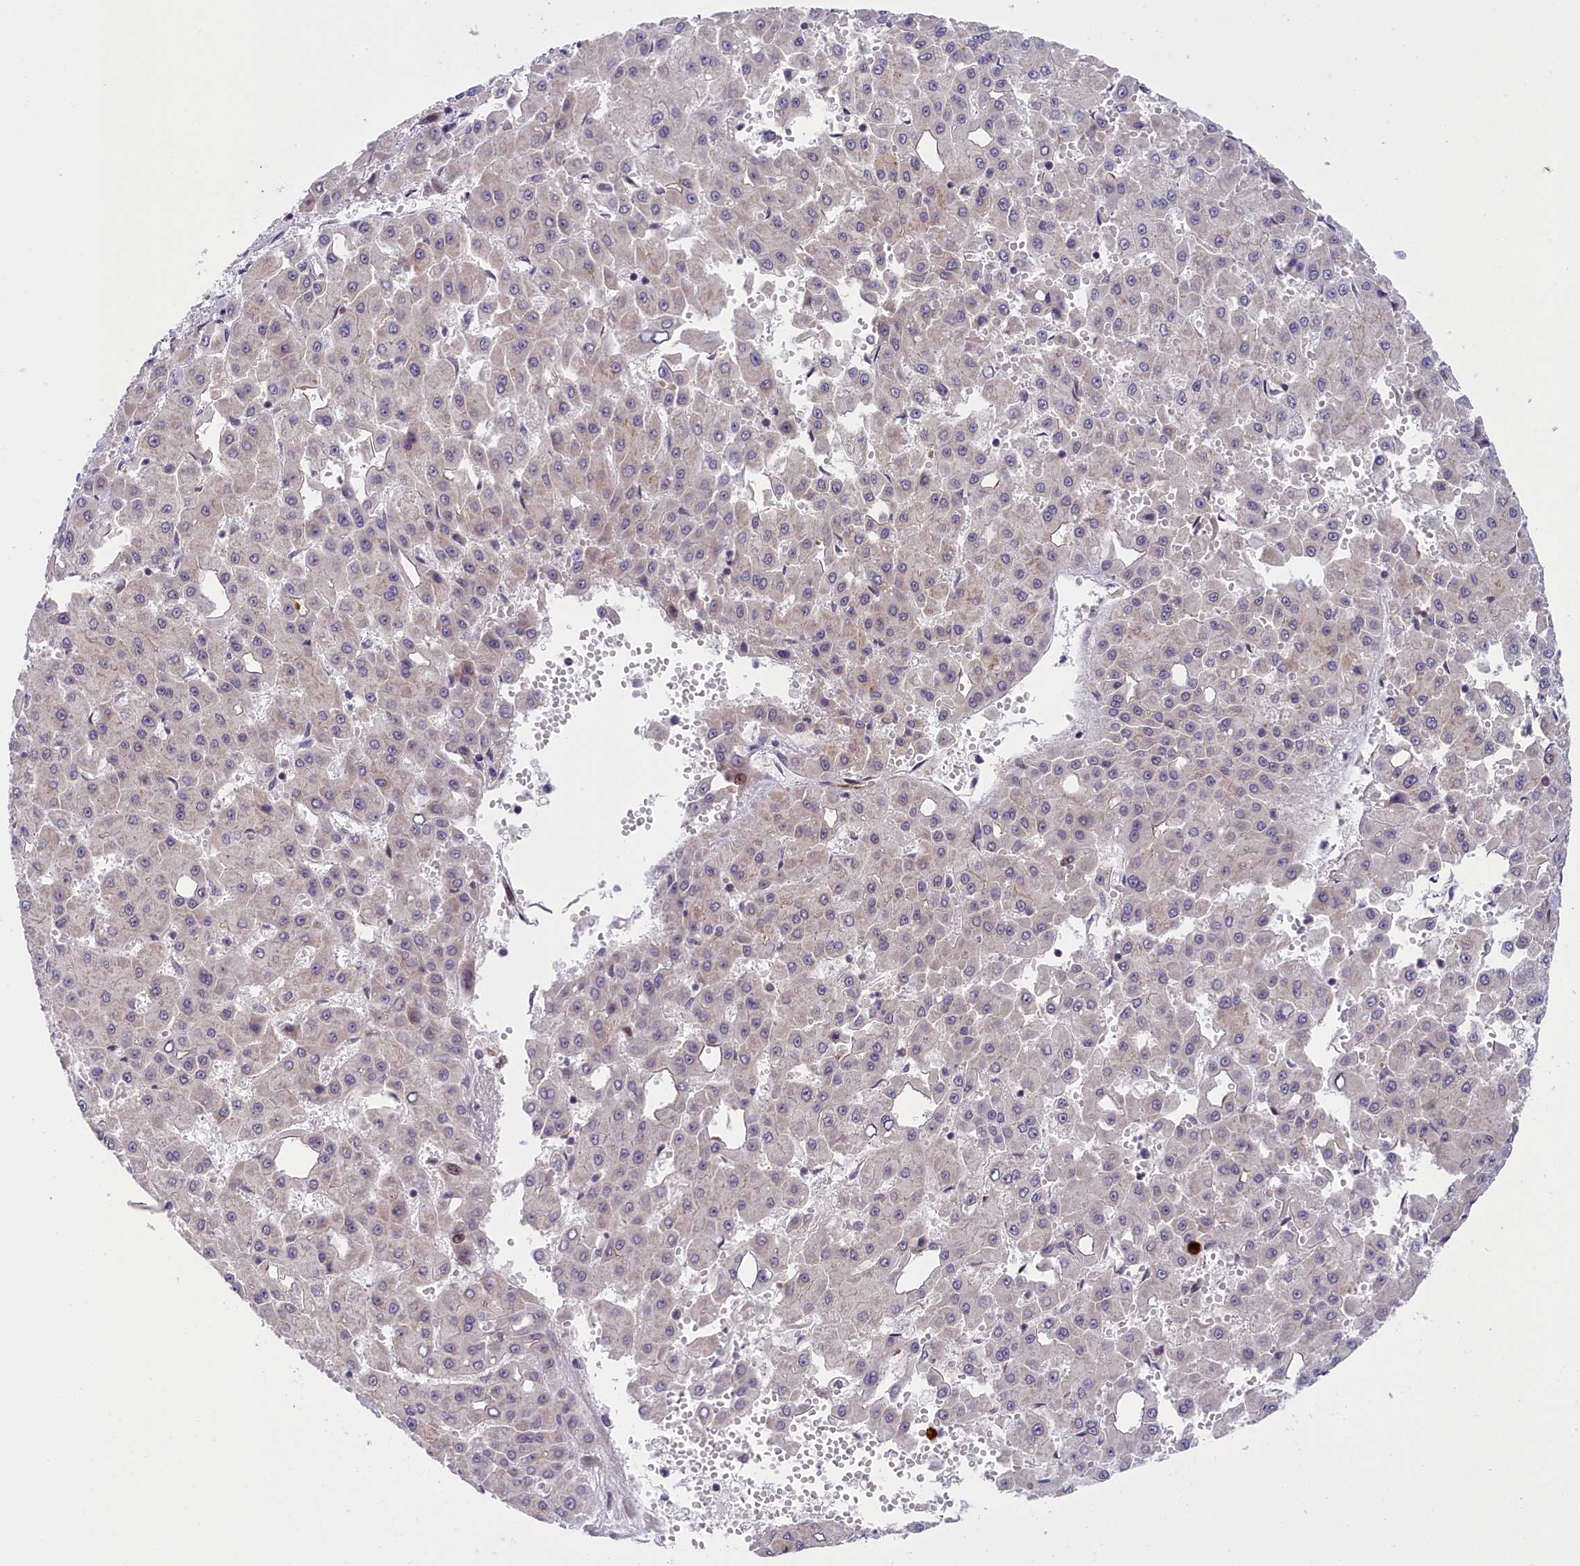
{"staining": {"intensity": "negative", "quantity": "none", "location": "none"}, "tissue": "liver cancer", "cell_type": "Tumor cells", "image_type": "cancer", "snomed": [{"axis": "morphology", "description": "Carcinoma, Hepatocellular, NOS"}, {"axis": "topography", "description": "Liver"}], "caption": "Tumor cells show no significant expression in hepatocellular carcinoma (liver).", "gene": "CCL23", "patient": {"sex": "male", "age": 47}}